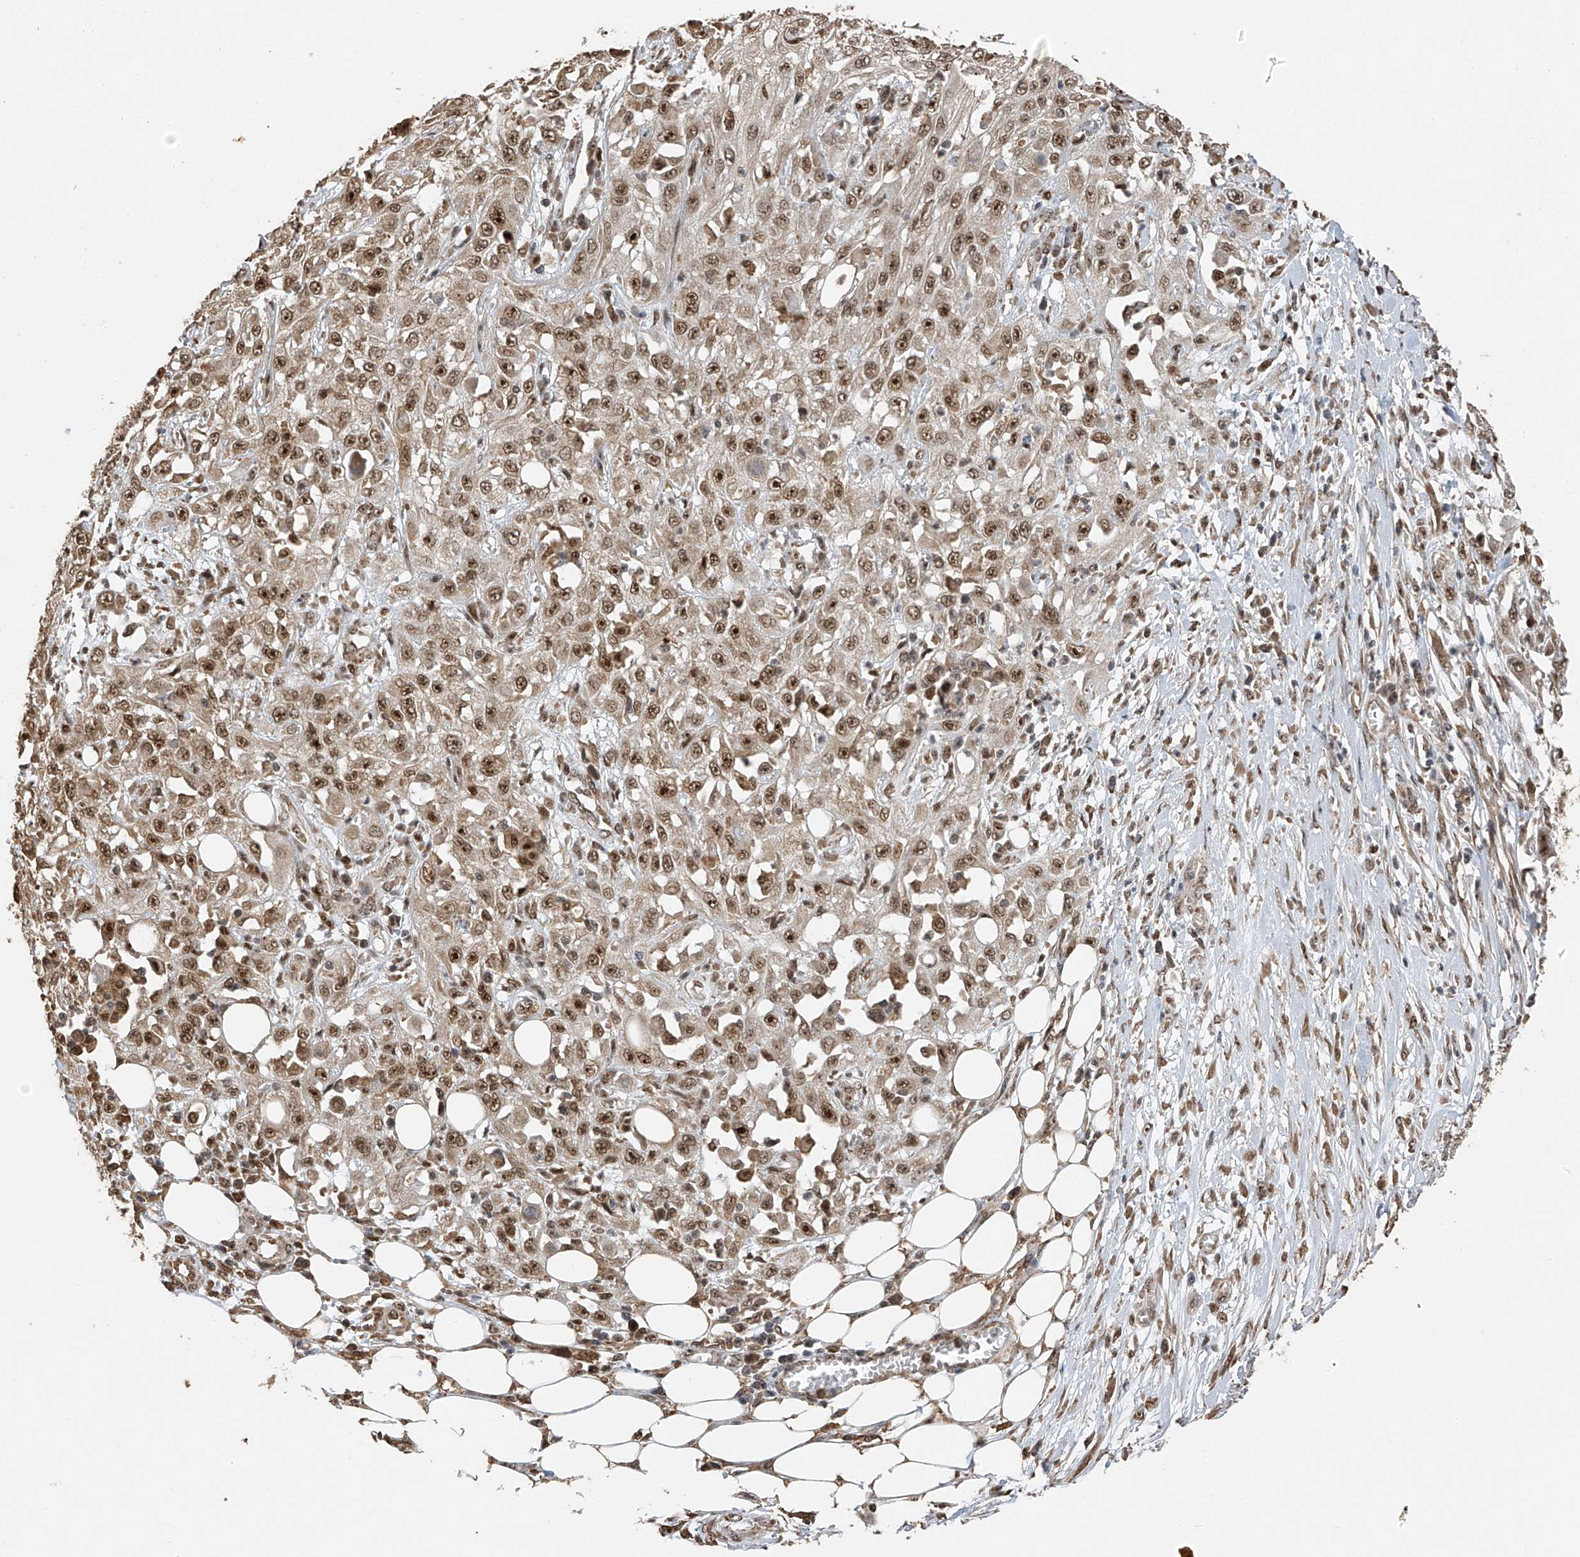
{"staining": {"intensity": "moderate", "quantity": ">75%", "location": "nuclear"}, "tissue": "skin cancer", "cell_type": "Tumor cells", "image_type": "cancer", "snomed": [{"axis": "morphology", "description": "Squamous cell carcinoma, NOS"}, {"axis": "morphology", "description": "Squamous cell carcinoma, metastatic, NOS"}, {"axis": "topography", "description": "Skin"}, {"axis": "topography", "description": "Lymph node"}], "caption": "Squamous cell carcinoma (skin) stained with immunohistochemistry (IHC) exhibits moderate nuclear staining in approximately >75% of tumor cells. The staining is performed using DAB brown chromogen to label protein expression. The nuclei are counter-stained blue using hematoxylin.", "gene": "ERLEC1", "patient": {"sex": "male", "age": 75}}